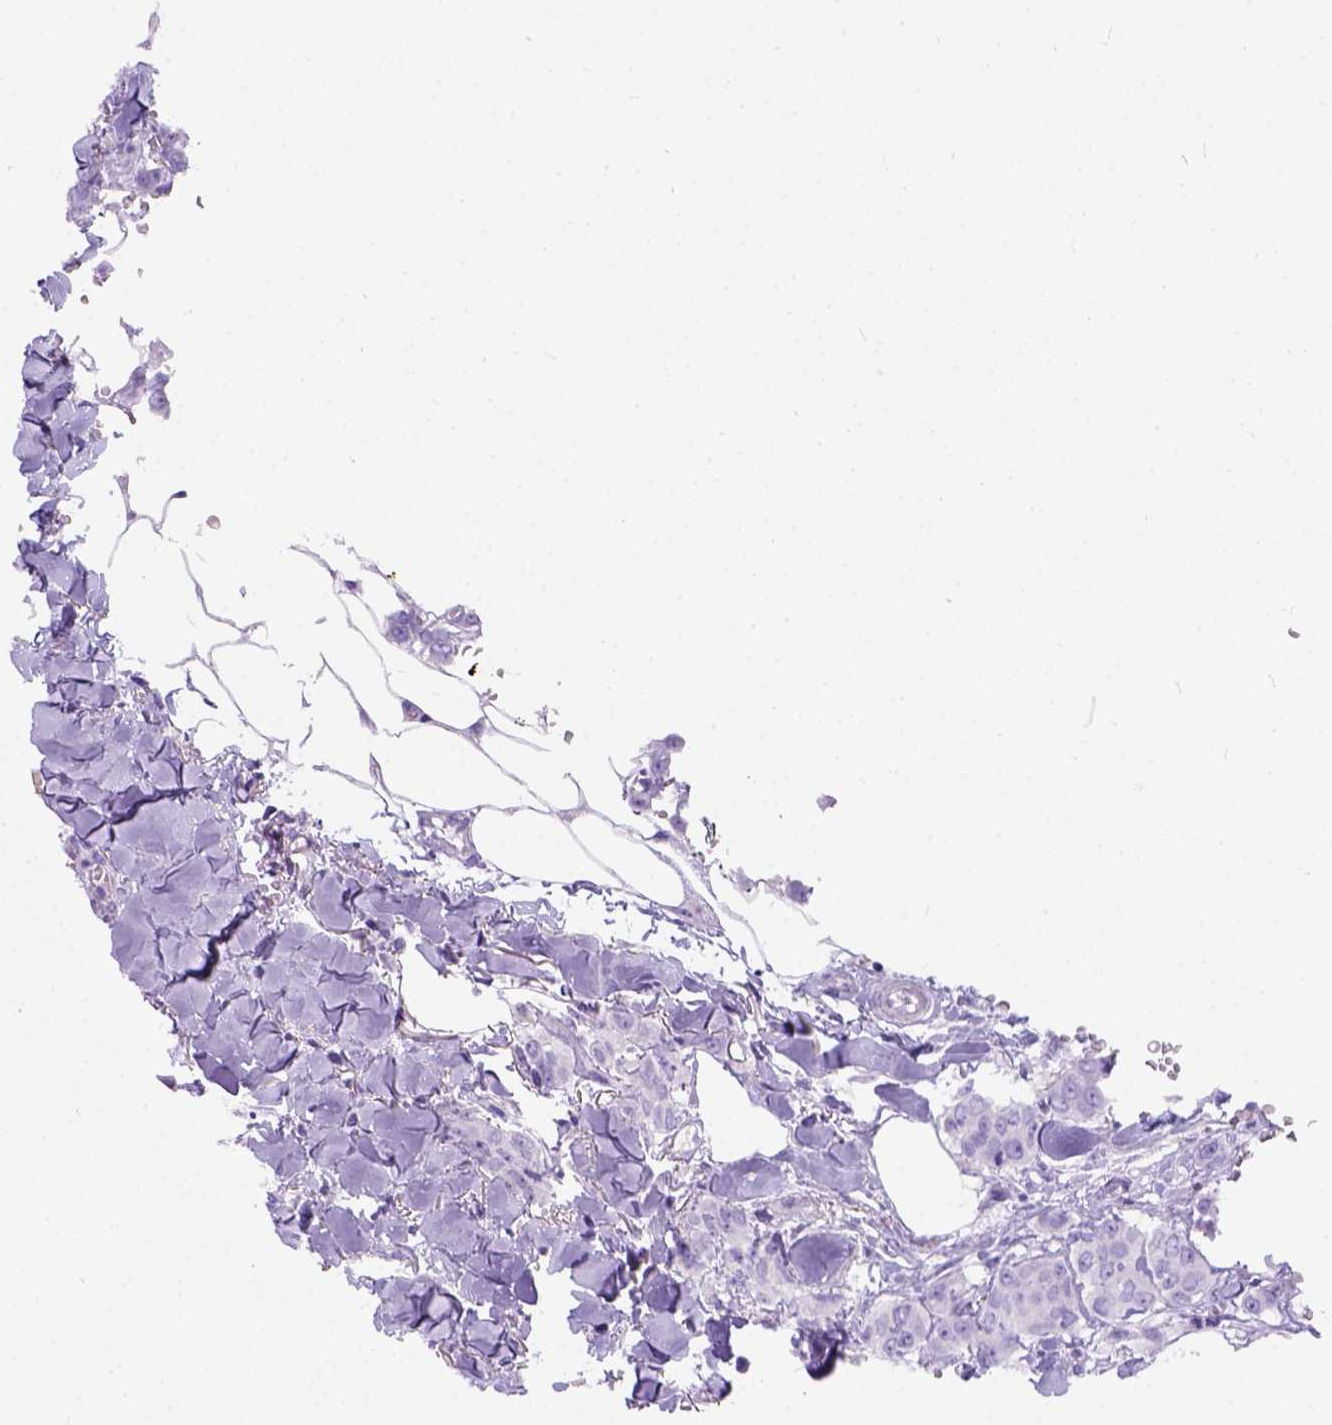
{"staining": {"intensity": "negative", "quantity": "none", "location": "none"}, "tissue": "breast cancer", "cell_type": "Tumor cells", "image_type": "cancer", "snomed": [{"axis": "morphology", "description": "Duct carcinoma"}, {"axis": "topography", "description": "Breast"}], "caption": "Protein analysis of breast infiltrating ductal carcinoma displays no significant expression in tumor cells.", "gene": "C7orf57", "patient": {"sex": "female", "age": 94}}